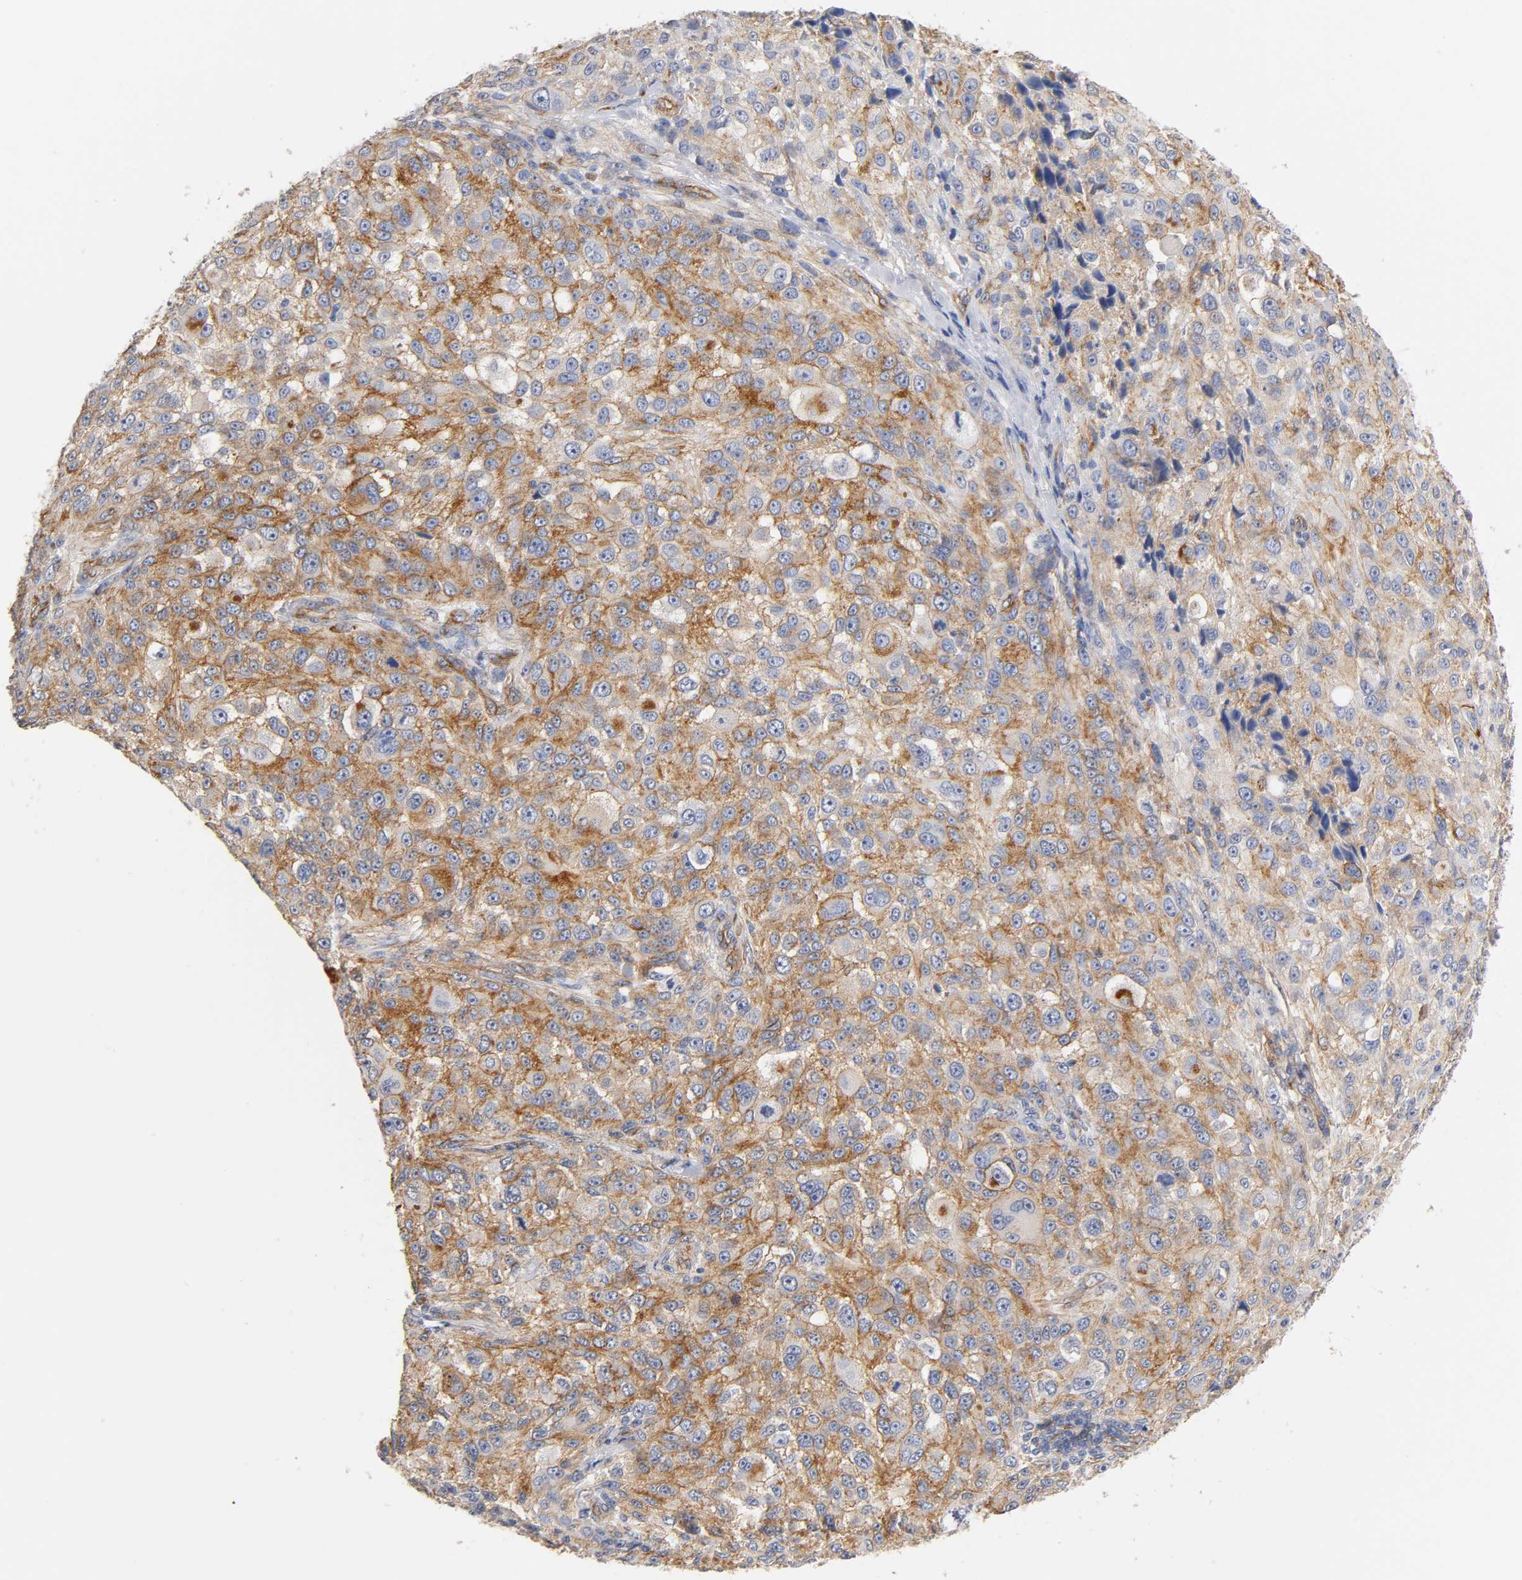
{"staining": {"intensity": "moderate", "quantity": ">75%", "location": "cytoplasmic/membranous"}, "tissue": "melanoma", "cell_type": "Tumor cells", "image_type": "cancer", "snomed": [{"axis": "morphology", "description": "Necrosis, NOS"}, {"axis": "morphology", "description": "Malignant melanoma, NOS"}, {"axis": "topography", "description": "Skin"}], "caption": "Tumor cells demonstrate medium levels of moderate cytoplasmic/membranous staining in about >75% of cells in malignant melanoma.", "gene": "SPTAN1", "patient": {"sex": "female", "age": 87}}